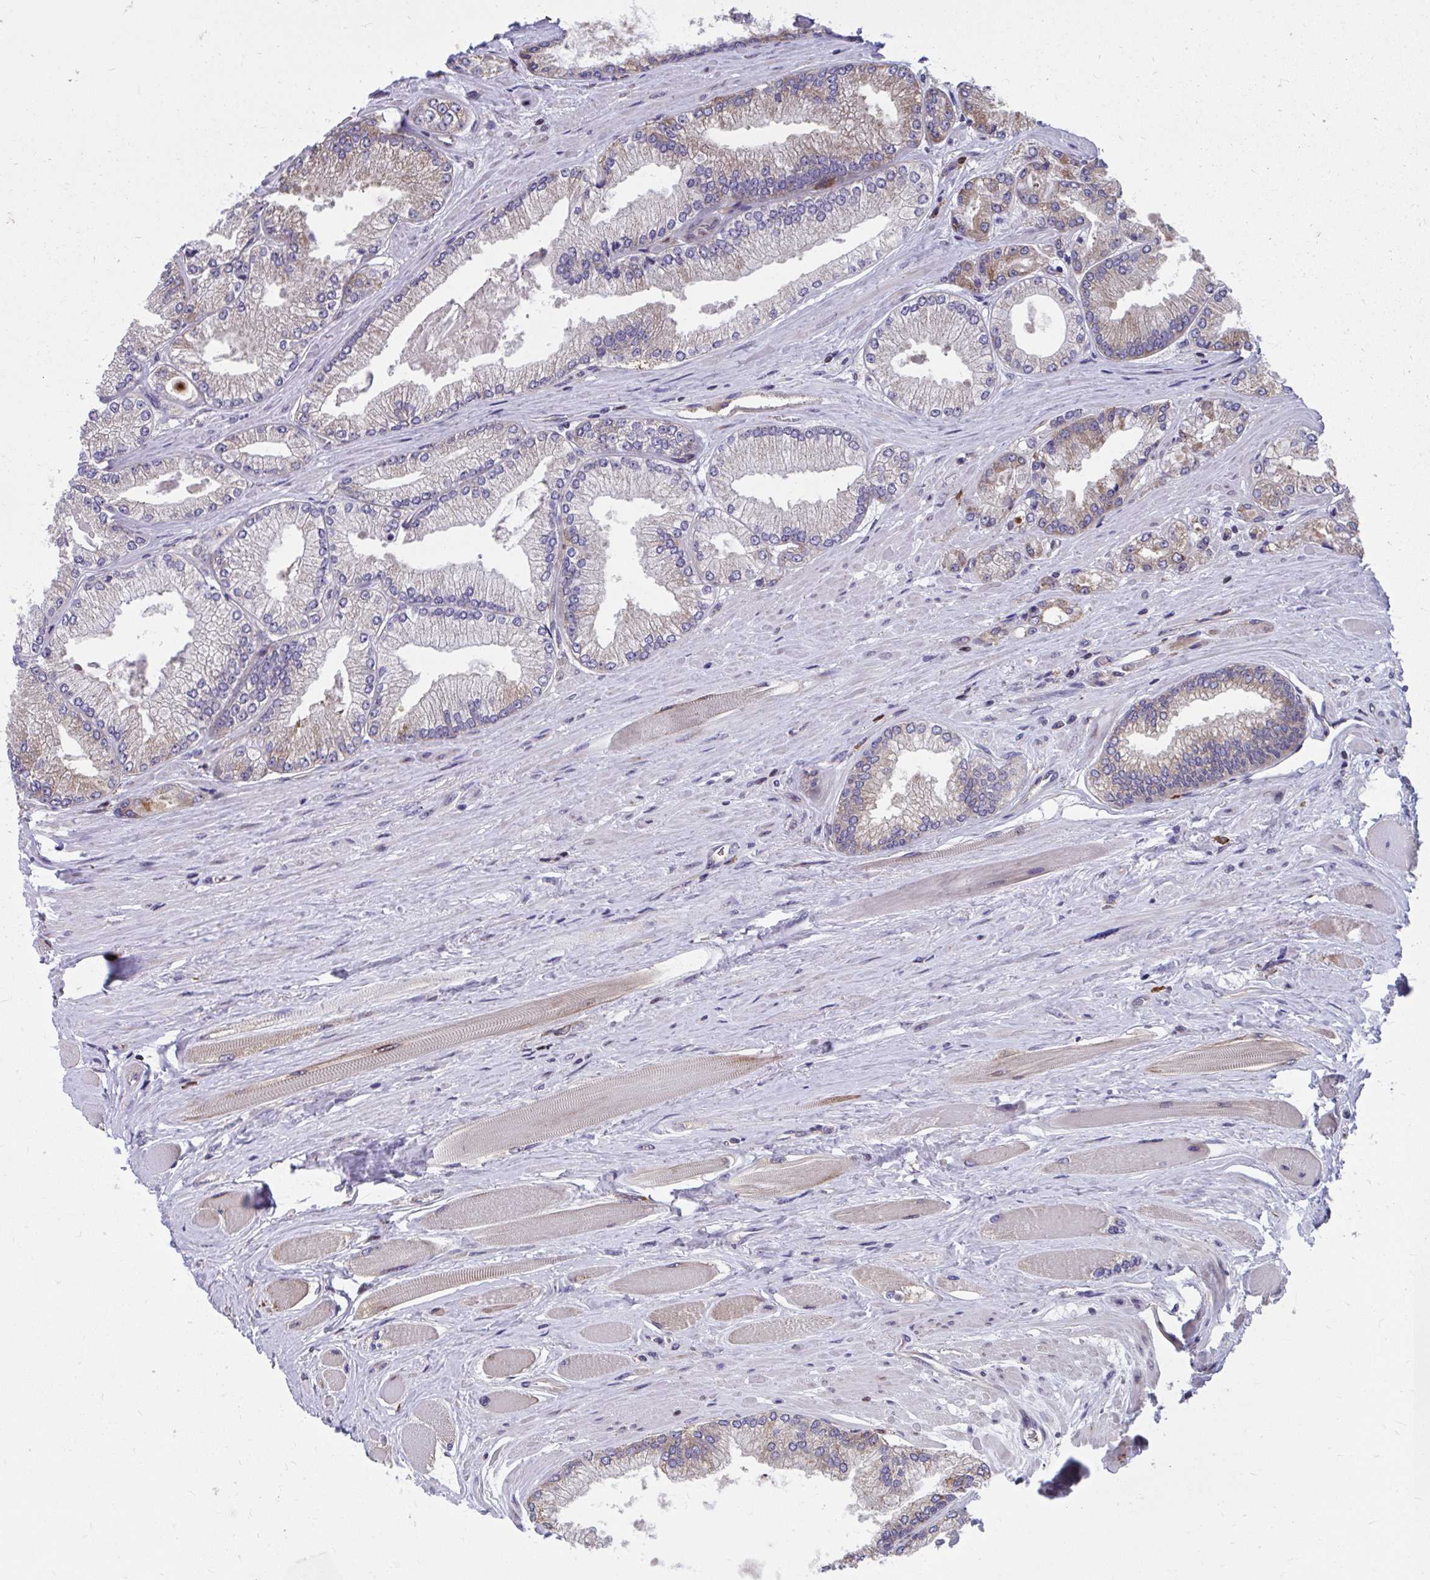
{"staining": {"intensity": "moderate", "quantity": "<25%", "location": "cytoplasmic/membranous"}, "tissue": "prostate cancer", "cell_type": "Tumor cells", "image_type": "cancer", "snomed": [{"axis": "morphology", "description": "Adenocarcinoma, Low grade"}, {"axis": "topography", "description": "Prostate"}], "caption": "Prostate cancer tissue exhibits moderate cytoplasmic/membranous staining in about <25% of tumor cells", "gene": "ZNF778", "patient": {"sex": "male", "age": 67}}